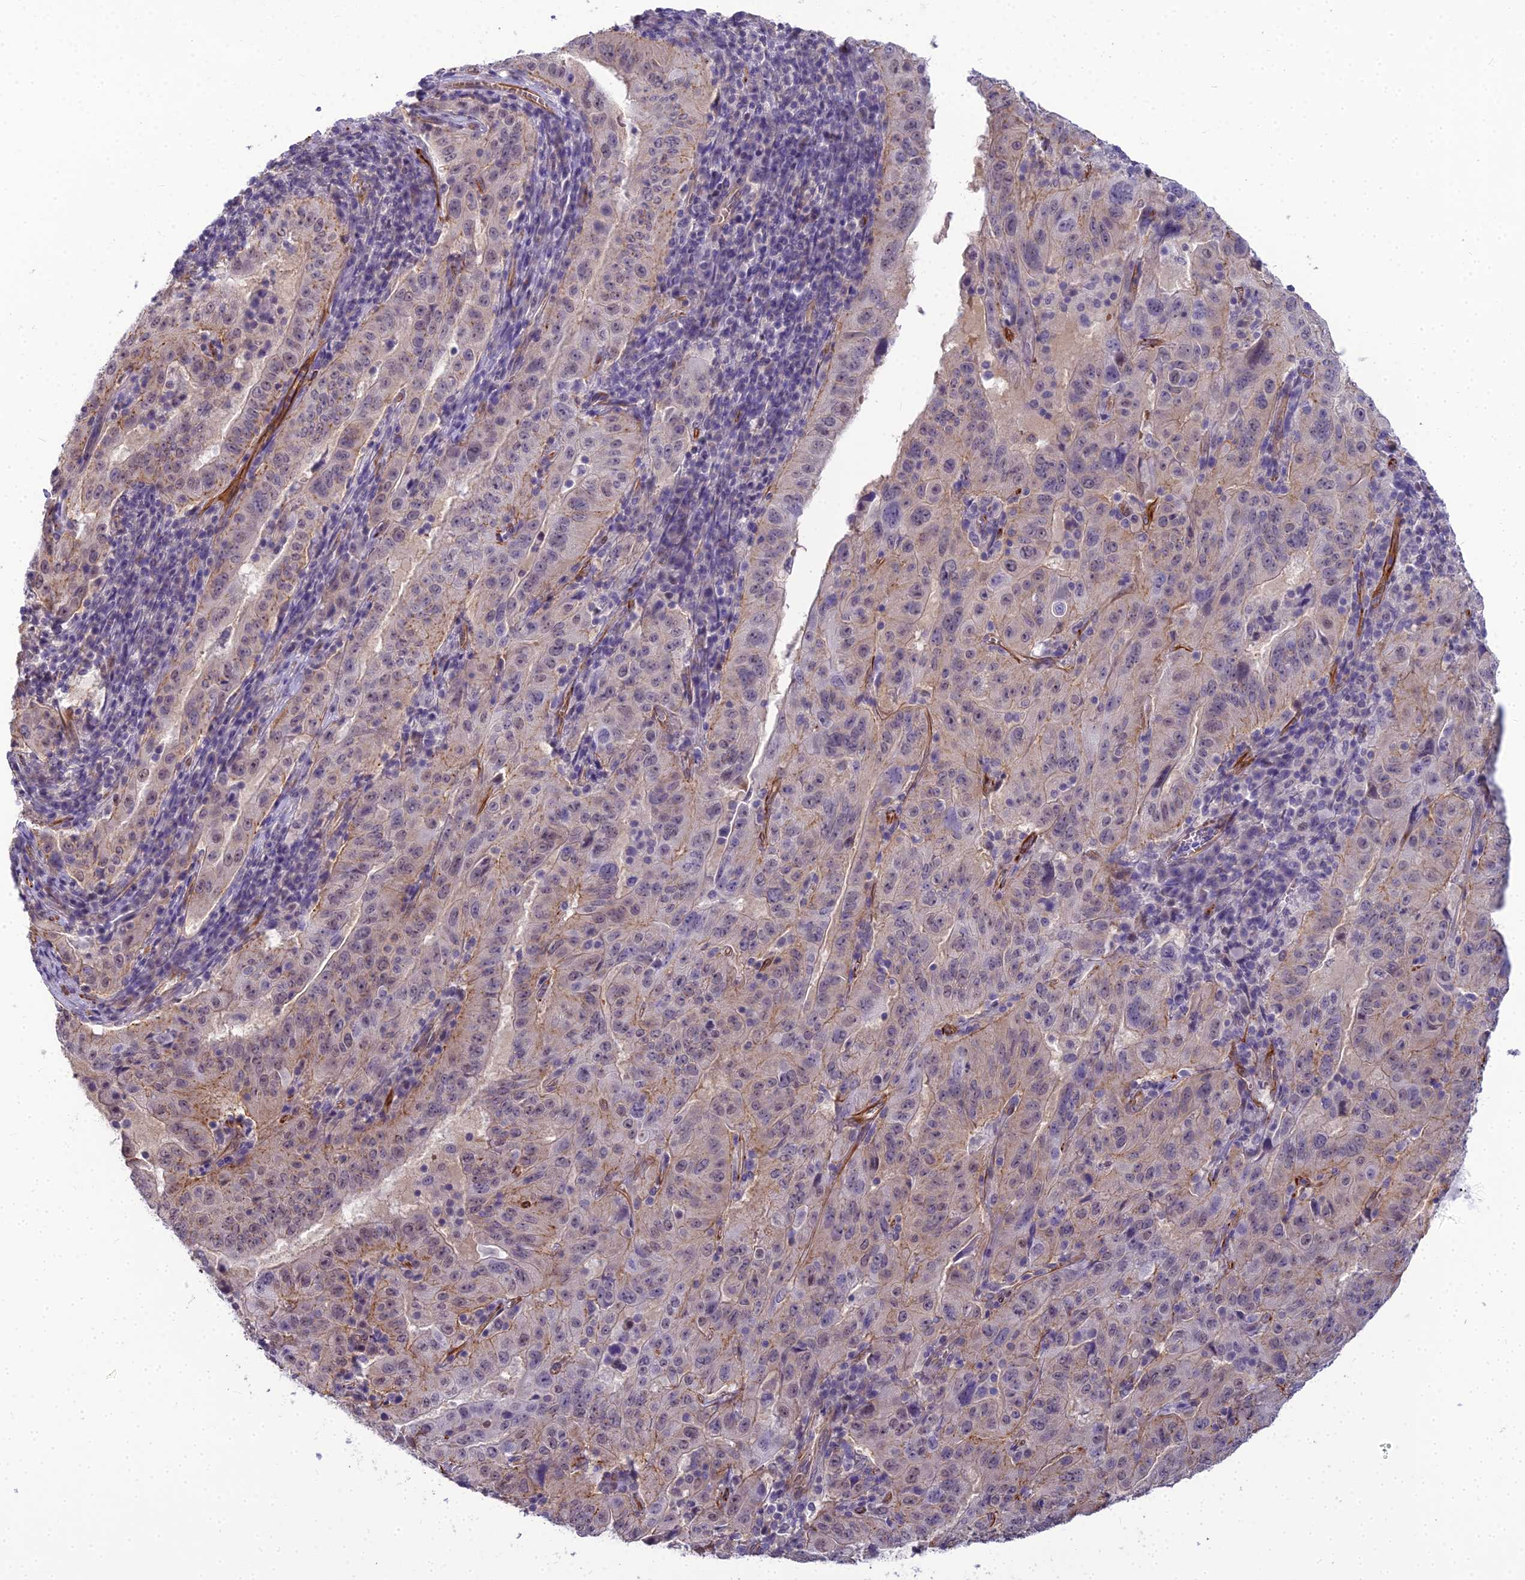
{"staining": {"intensity": "weak", "quantity": "25%-75%", "location": "cytoplasmic/membranous,nuclear"}, "tissue": "pancreatic cancer", "cell_type": "Tumor cells", "image_type": "cancer", "snomed": [{"axis": "morphology", "description": "Adenocarcinoma, NOS"}, {"axis": "topography", "description": "Pancreas"}], "caption": "The immunohistochemical stain labels weak cytoplasmic/membranous and nuclear staining in tumor cells of pancreatic cancer (adenocarcinoma) tissue.", "gene": "RGL3", "patient": {"sex": "male", "age": 63}}